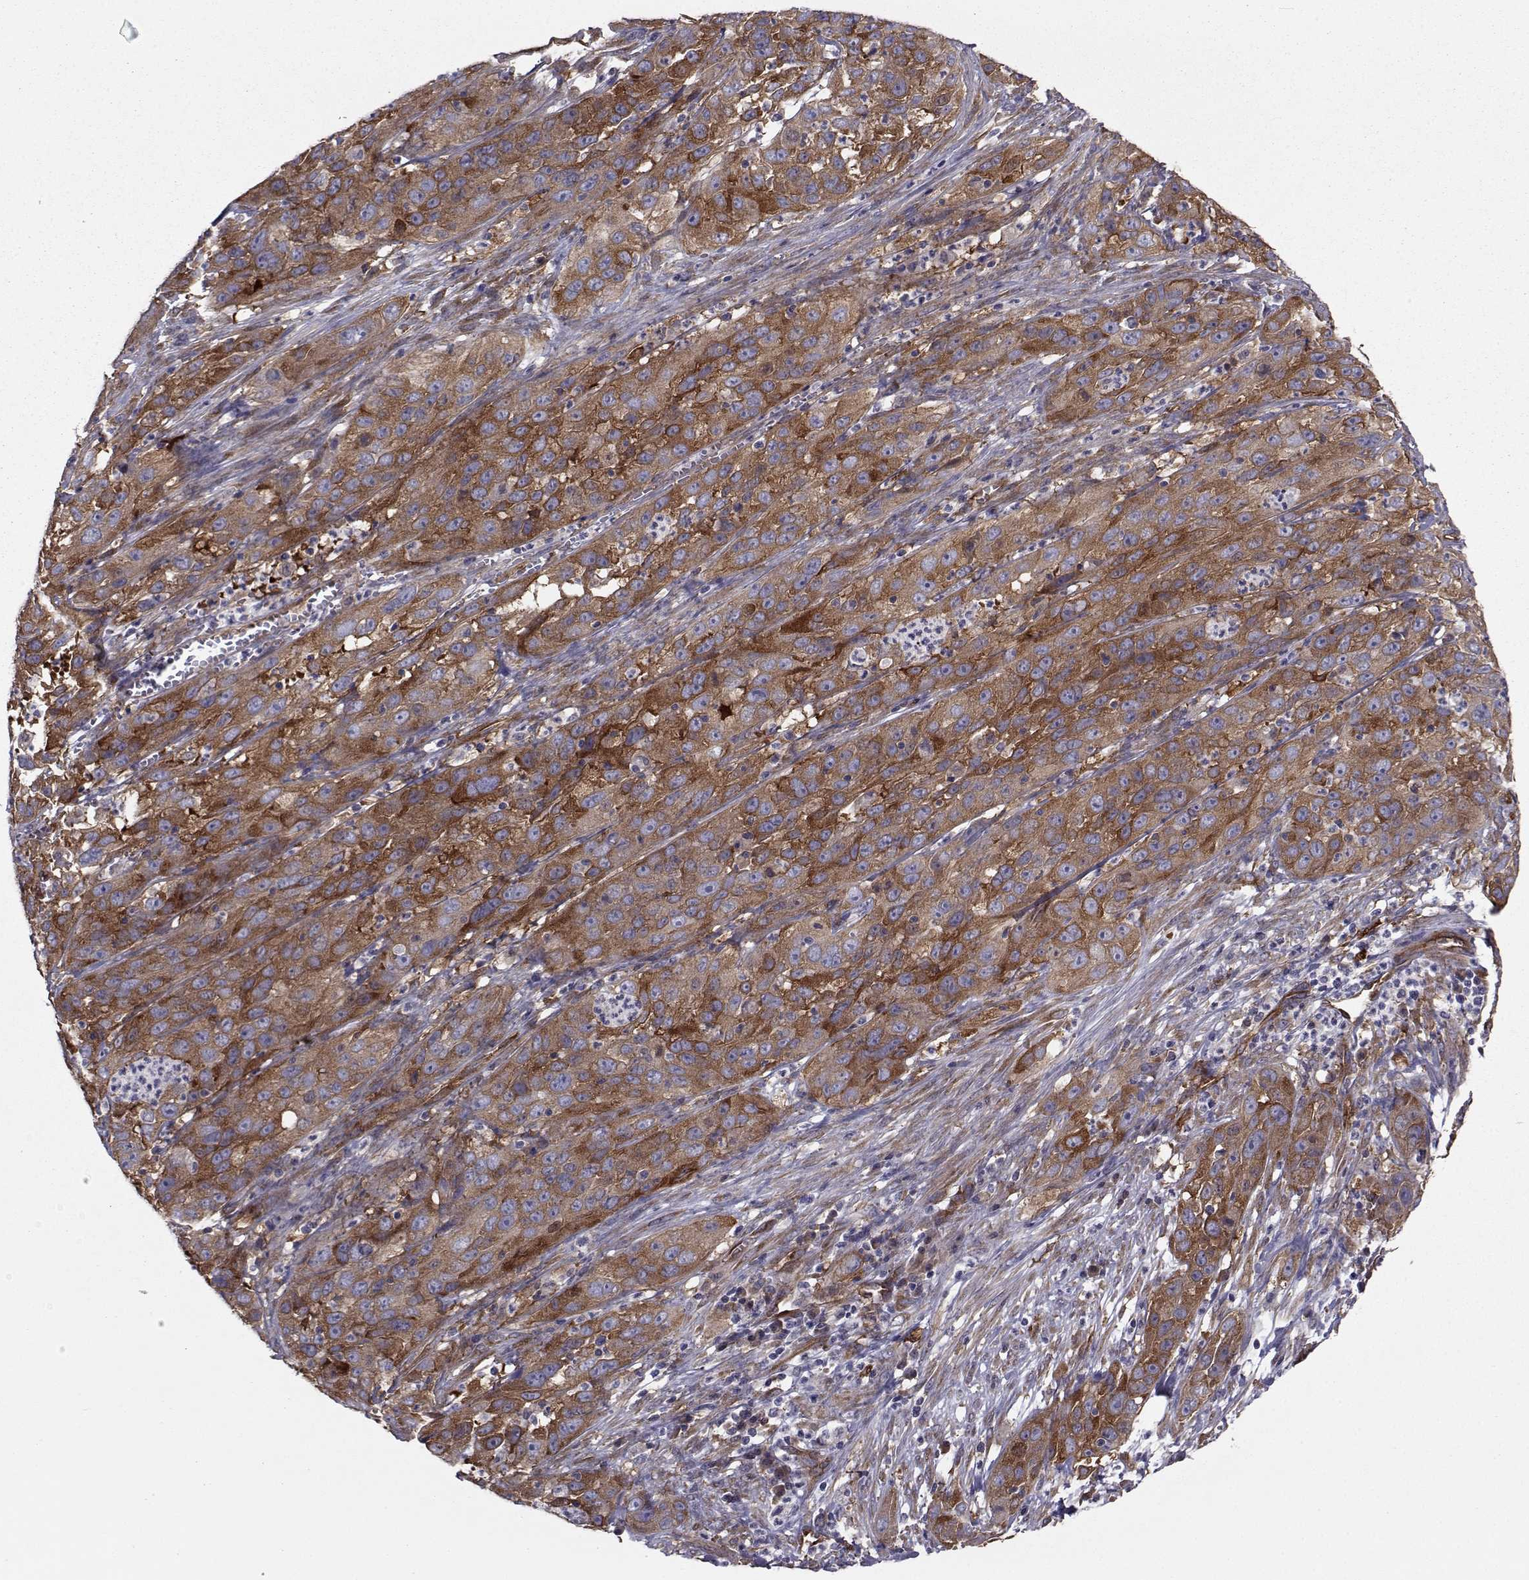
{"staining": {"intensity": "strong", "quantity": ">75%", "location": "cytoplasmic/membranous"}, "tissue": "cervical cancer", "cell_type": "Tumor cells", "image_type": "cancer", "snomed": [{"axis": "morphology", "description": "Squamous cell carcinoma, NOS"}, {"axis": "topography", "description": "Cervix"}], "caption": "Protein expression analysis of human cervical cancer (squamous cell carcinoma) reveals strong cytoplasmic/membranous expression in about >75% of tumor cells.", "gene": "TRIP10", "patient": {"sex": "female", "age": 32}}